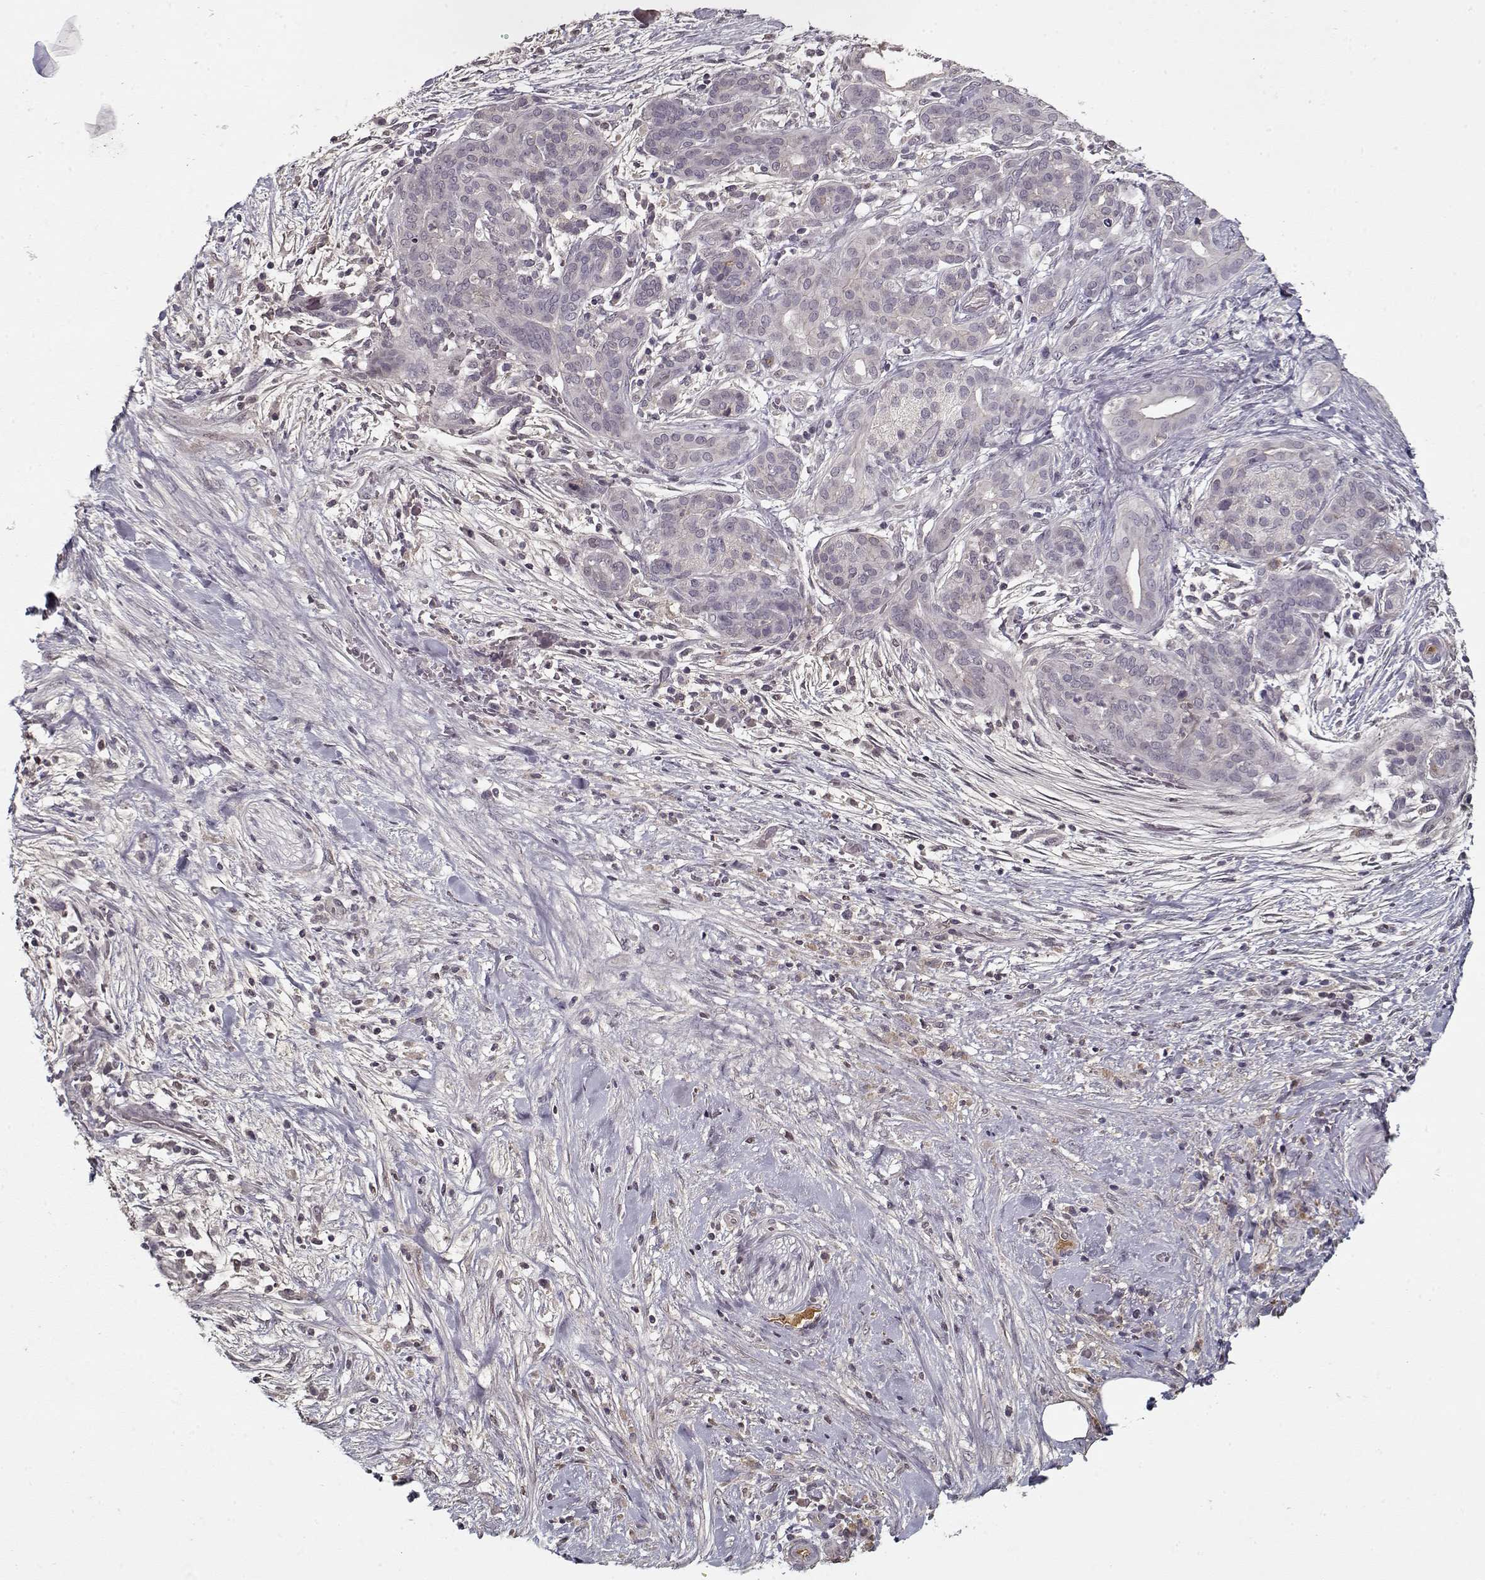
{"staining": {"intensity": "negative", "quantity": "none", "location": "none"}, "tissue": "pancreatic cancer", "cell_type": "Tumor cells", "image_type": "cancer", "snomed": [{"axis": "morphology", "description": "Adenocarcinoma, NOS"}, {"axis": "topography", "description": "Pancreas"}], "caption": "A micrograph of human pancreatic cancer (adenocarcinoma) is negative for staining in tumor cells. (Immunohistochemistry, brightfield microscopy, high magnification).", "gene": "AFM", "patient": {"sex": "male", "age": 44}}